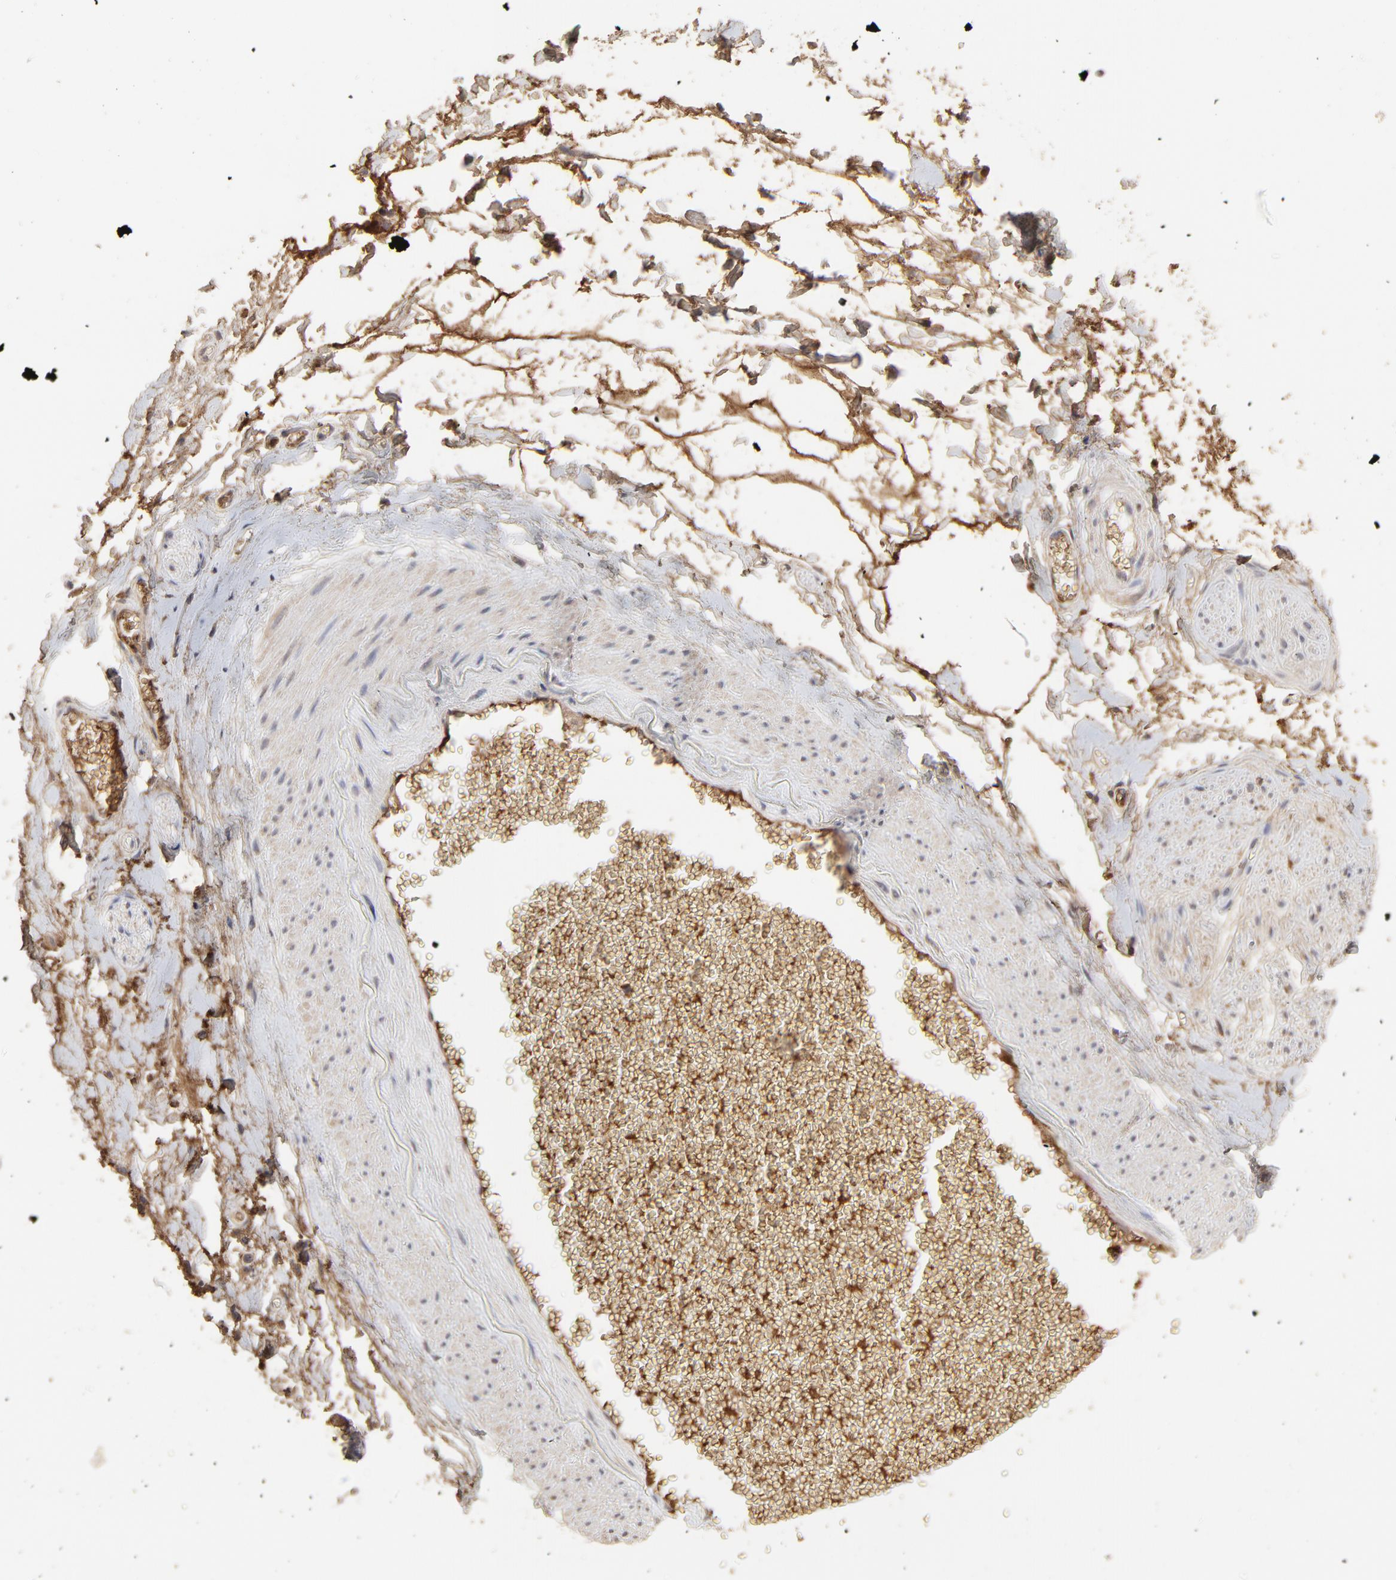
{"staining": {"intensity": "weak", "quantity": ">75%", "location": "cytoplasmic/membranous"}, "tissue": "adipose tissue", "cell_type": "Adipocytes", "image_type": "normal", "snomed": [{"axis": "morphology", "description": "Normal tissue, NOS"}, {"axis": "morphology", "description": "Inflammation, NOS"}, {"axis": "topography", "description": "Salivary gland"}, {"axis": "topography", "description": "Peripheral nerve tissue"}], "caption": "Benign adipose tissue demonstrates weak cytoplasmic/membranous positivity in approximately >75% of adipocytes, visualized by immunohistochemistry. Nuclei are stained in blue.", "gene": "VPREB3", "patient": {"sex": "female", "age": 75}}